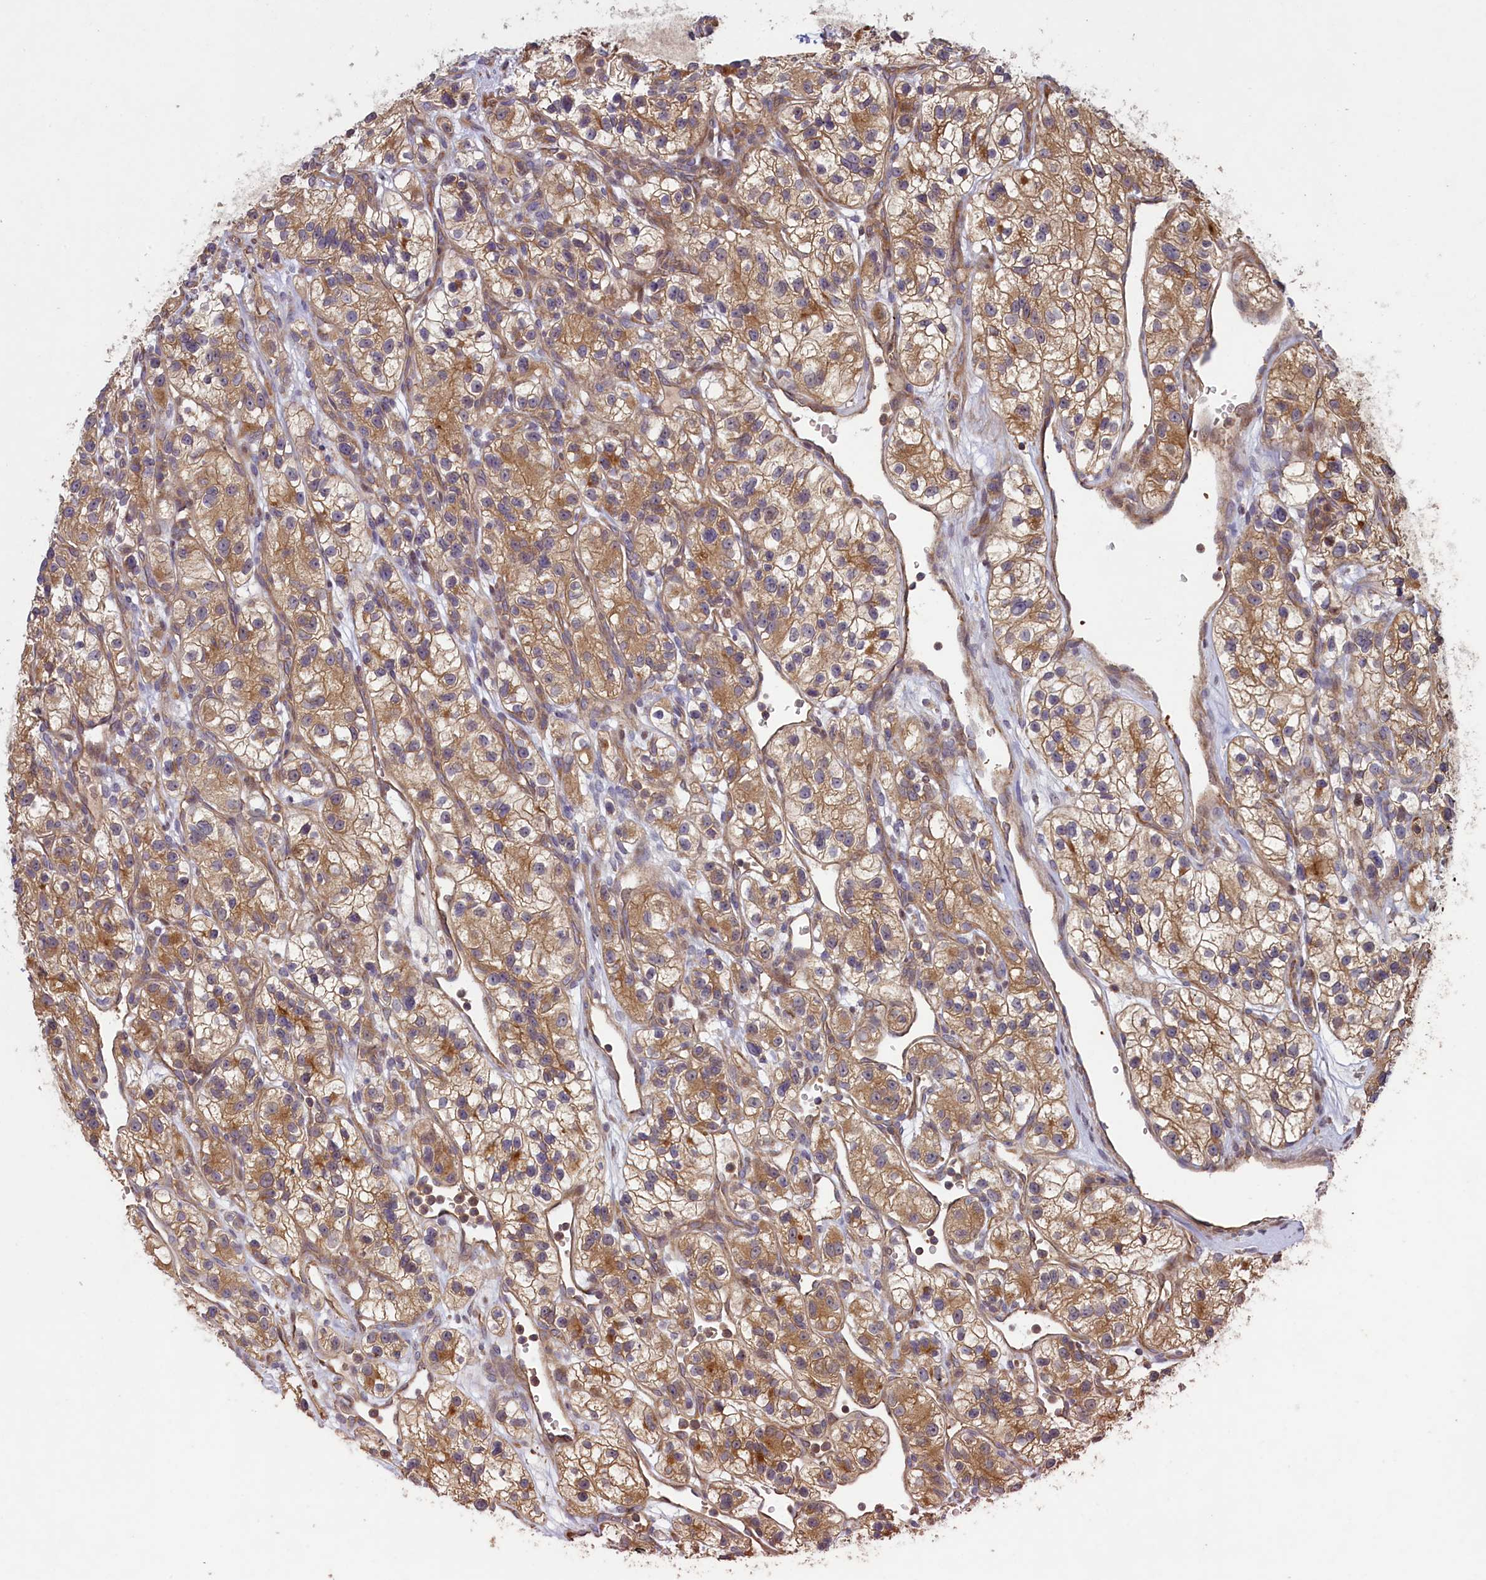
{"staining": {"intensity": "moderate", "quantity": ">75%", "location": "cytoplasmic/membranous"}, "tissue": "renal cancer", "cell_type": "Tumor cells", "image_type": "cancer", "snomed": [{"axis": "morphology", "description": "Adenocarcinoma, NOS"}, {"axis": "topography", "description": "Kidney"}], "caption": "A photomicrograph of renal cancer stained for a protein displays moderate cytoplasmic/membranous brown staining in tumor cells.", "gene": "CIAO2B", "patient": {"sex": "female", "age": 57}}